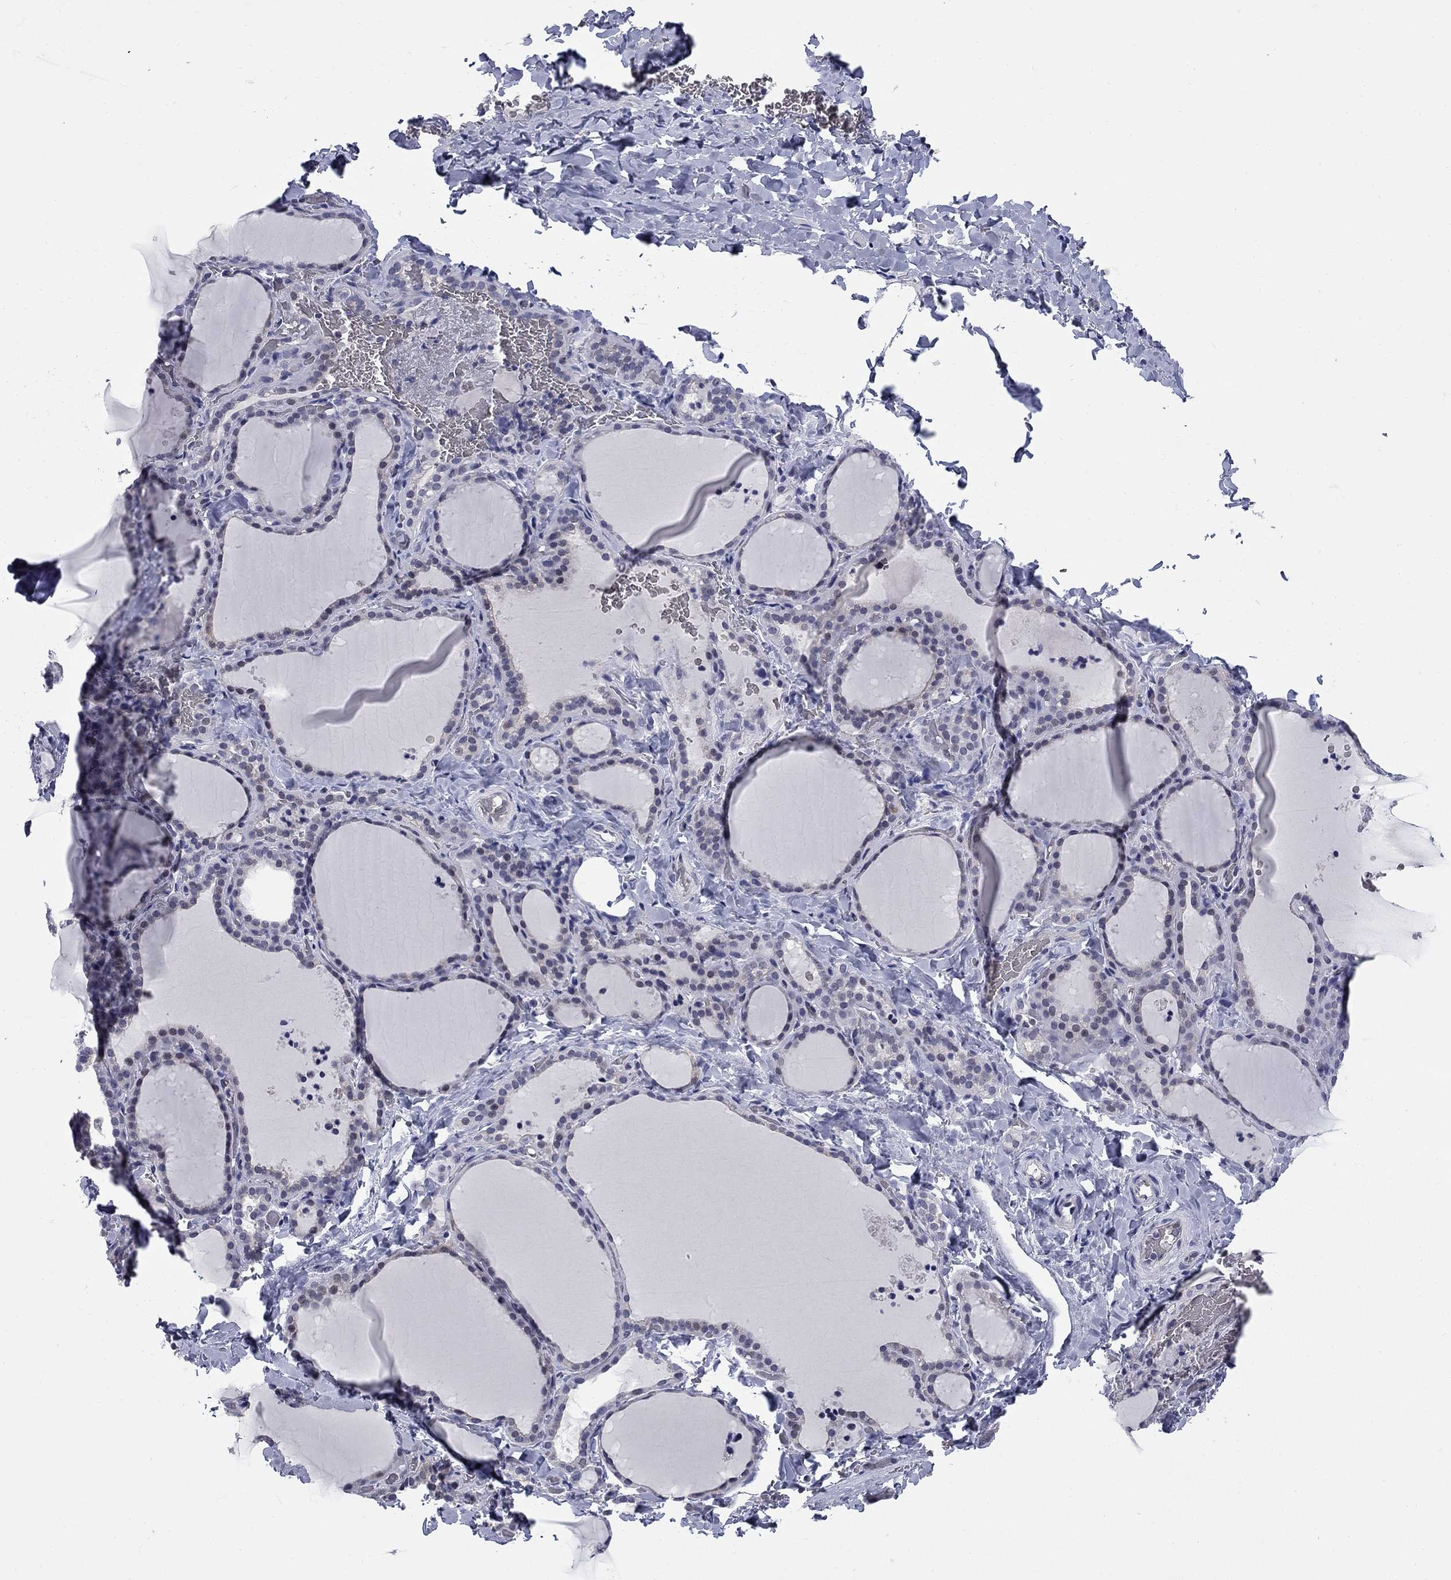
{"staining": {"intensity": "negative", "quantity": "none", "location": "none"}, "tissue": "thyroid gland", "cell_type": "Glandular cells", "image_type": "normal", "snomed": [{"axis": "morphology", "description": "Normal tissue, NOS"}, {"axis": "topography", "description": "Thyroid gland"}], "caption": "Immunohistochemical staining of normal human thyroid gland exhibits no significant expression in glandular cells.", "gene": "HTR4", "patient": {"sex": "female", "age": 22}}